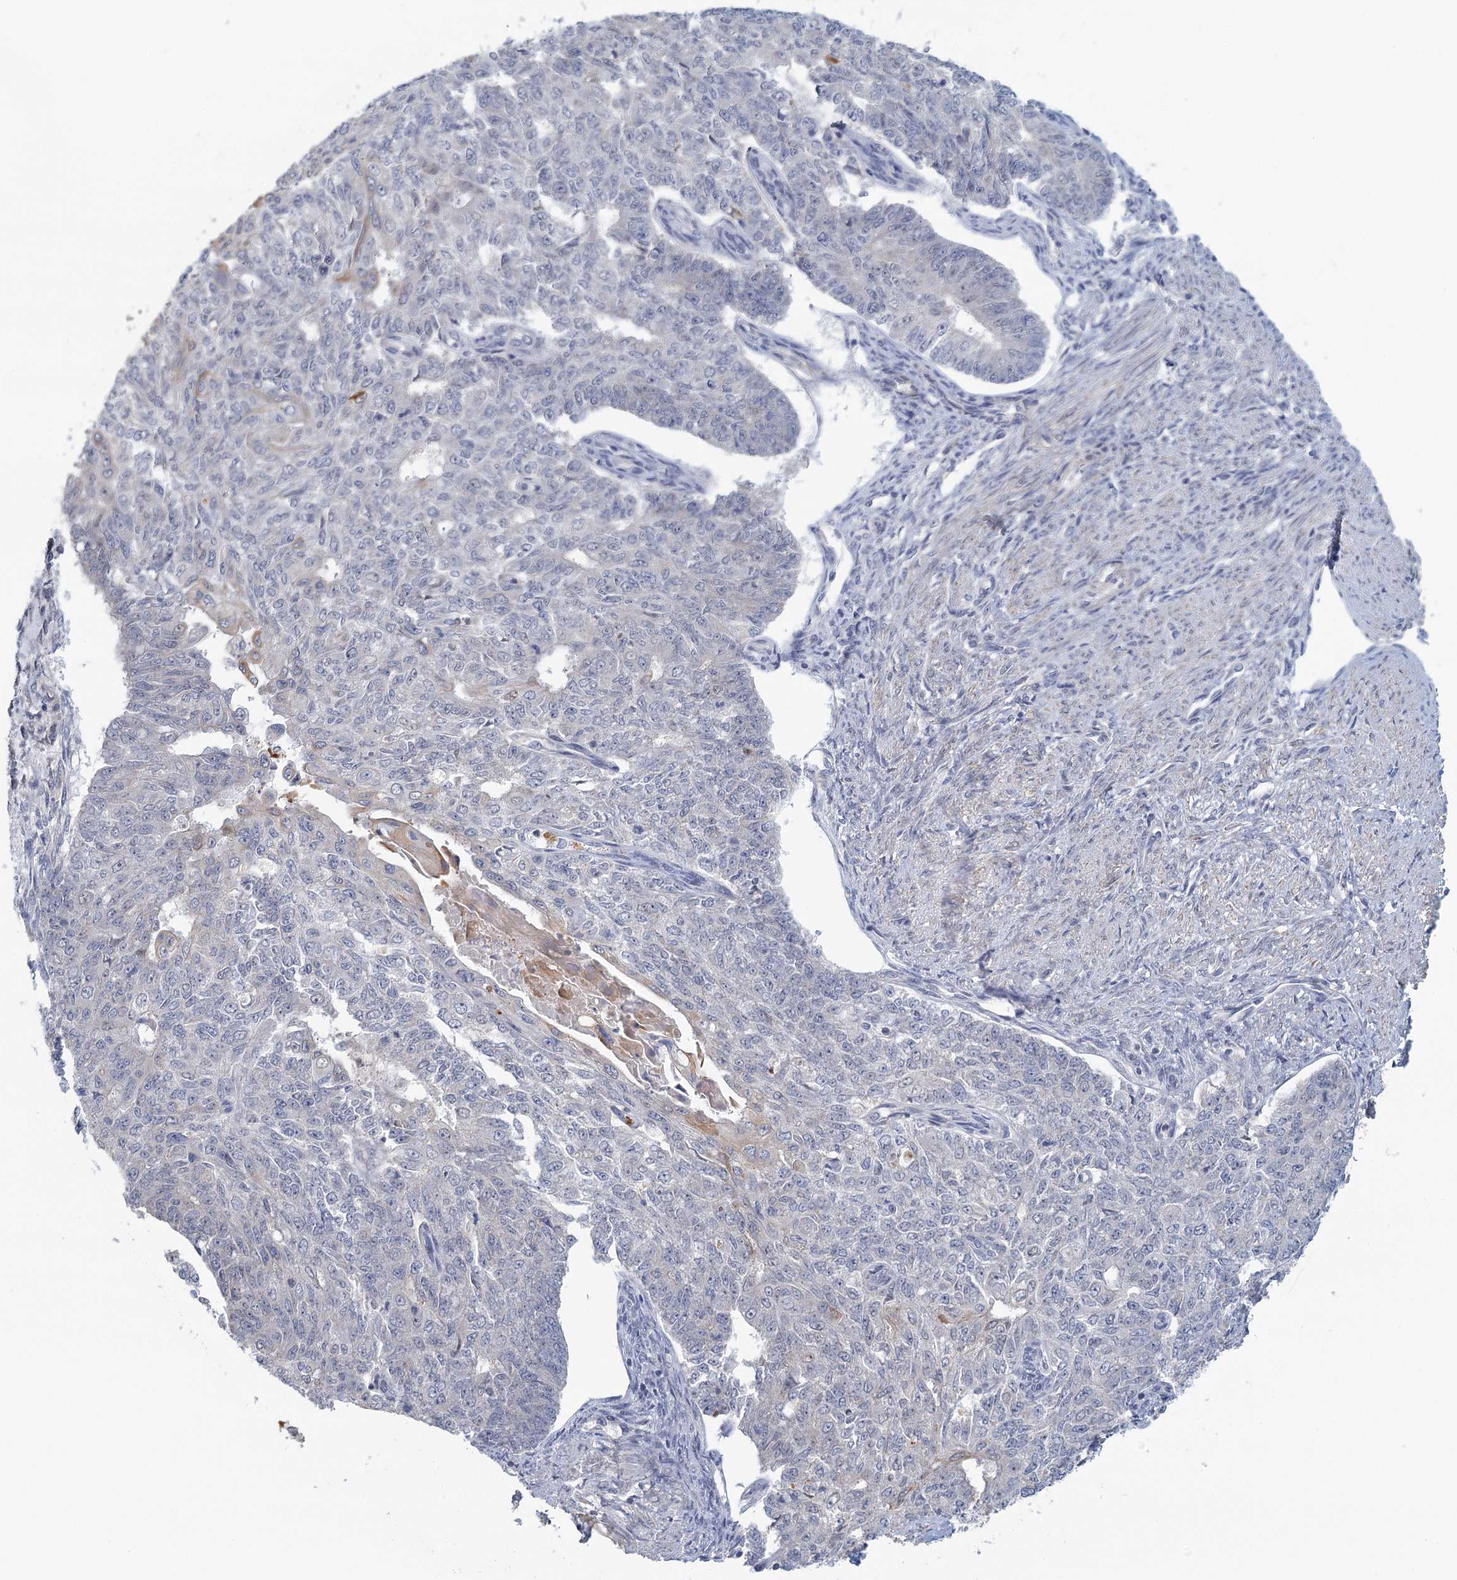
{"staining": {"intensity": "negative", "quantity": "none", "location": "none"}, "tissue": "endometrial cancer", "cell_type": "Tumor cells", "image_type": "cancer", "snomed": [{"axis": "morphology", "description": "Adenocarcinoma, NOS"}, {"axis": "topography", "description": "Endometrium"}], "caption": "IHC photomicrograph of adenocarcinoma (endometrial) stained for a protein (brown), which reveals no staining in tumor cells.", "gene": "GPATCH11", "patient": {"sex": "female", "age": 32}}